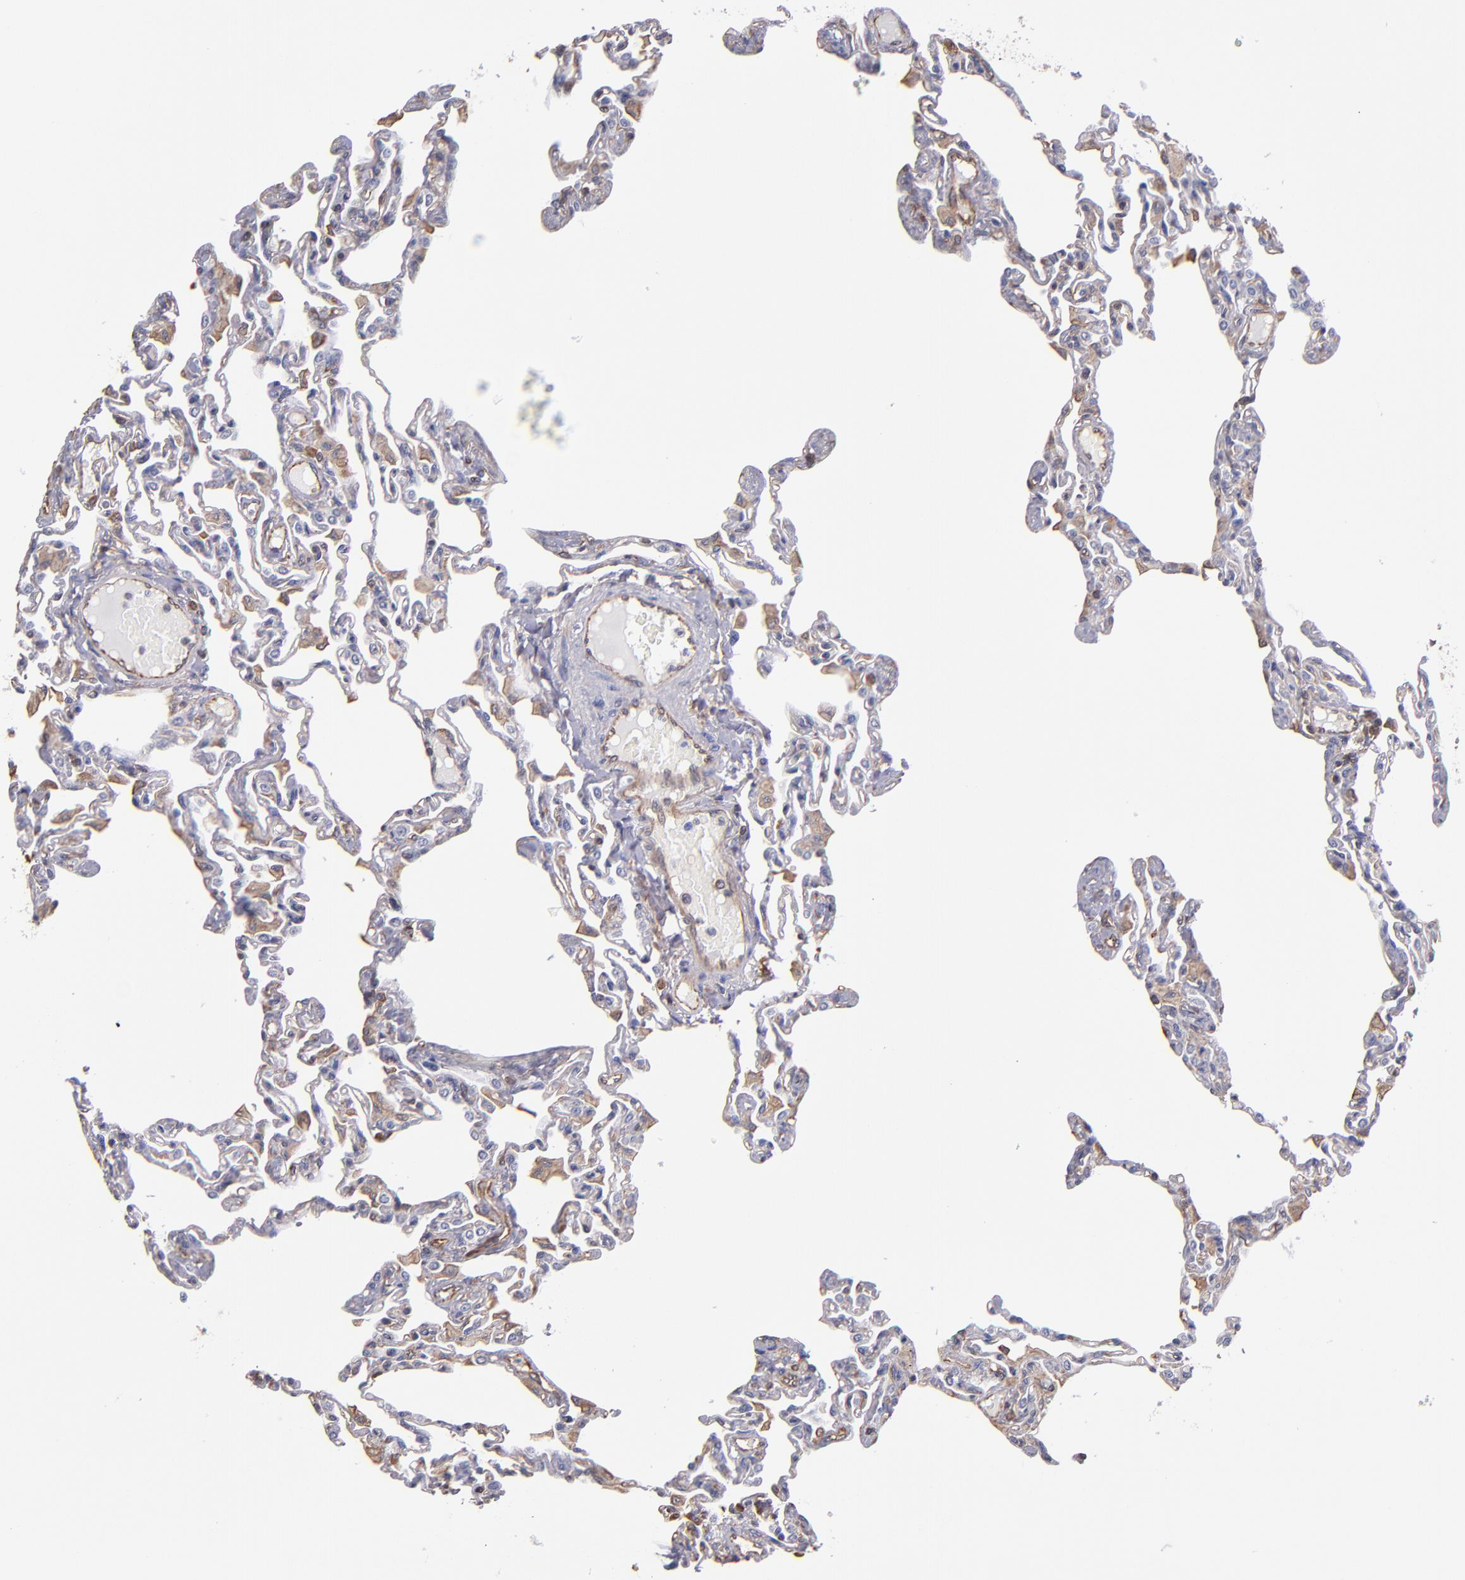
{"staining": {"intensity": "negative", "quantity": "none", "location": "none"}, "tissue": "lung", "cell_type": "Alveolar cells", "image_type": "normal", "snomed": [{"axis": "morphology", "description": "Normal tissue, NOS"}, {"axis": "topography", "description": "Lung"}], "caption": "High magnification brightfield microscopy of normal lung stained with DAB (brown) and counterstained with hematoxylin (blue): alveolar cells show no significant positivity. Nuclei are stained in blue.", "gene": "ABCC1", "patient": {"sex": "female", "age": 49}}